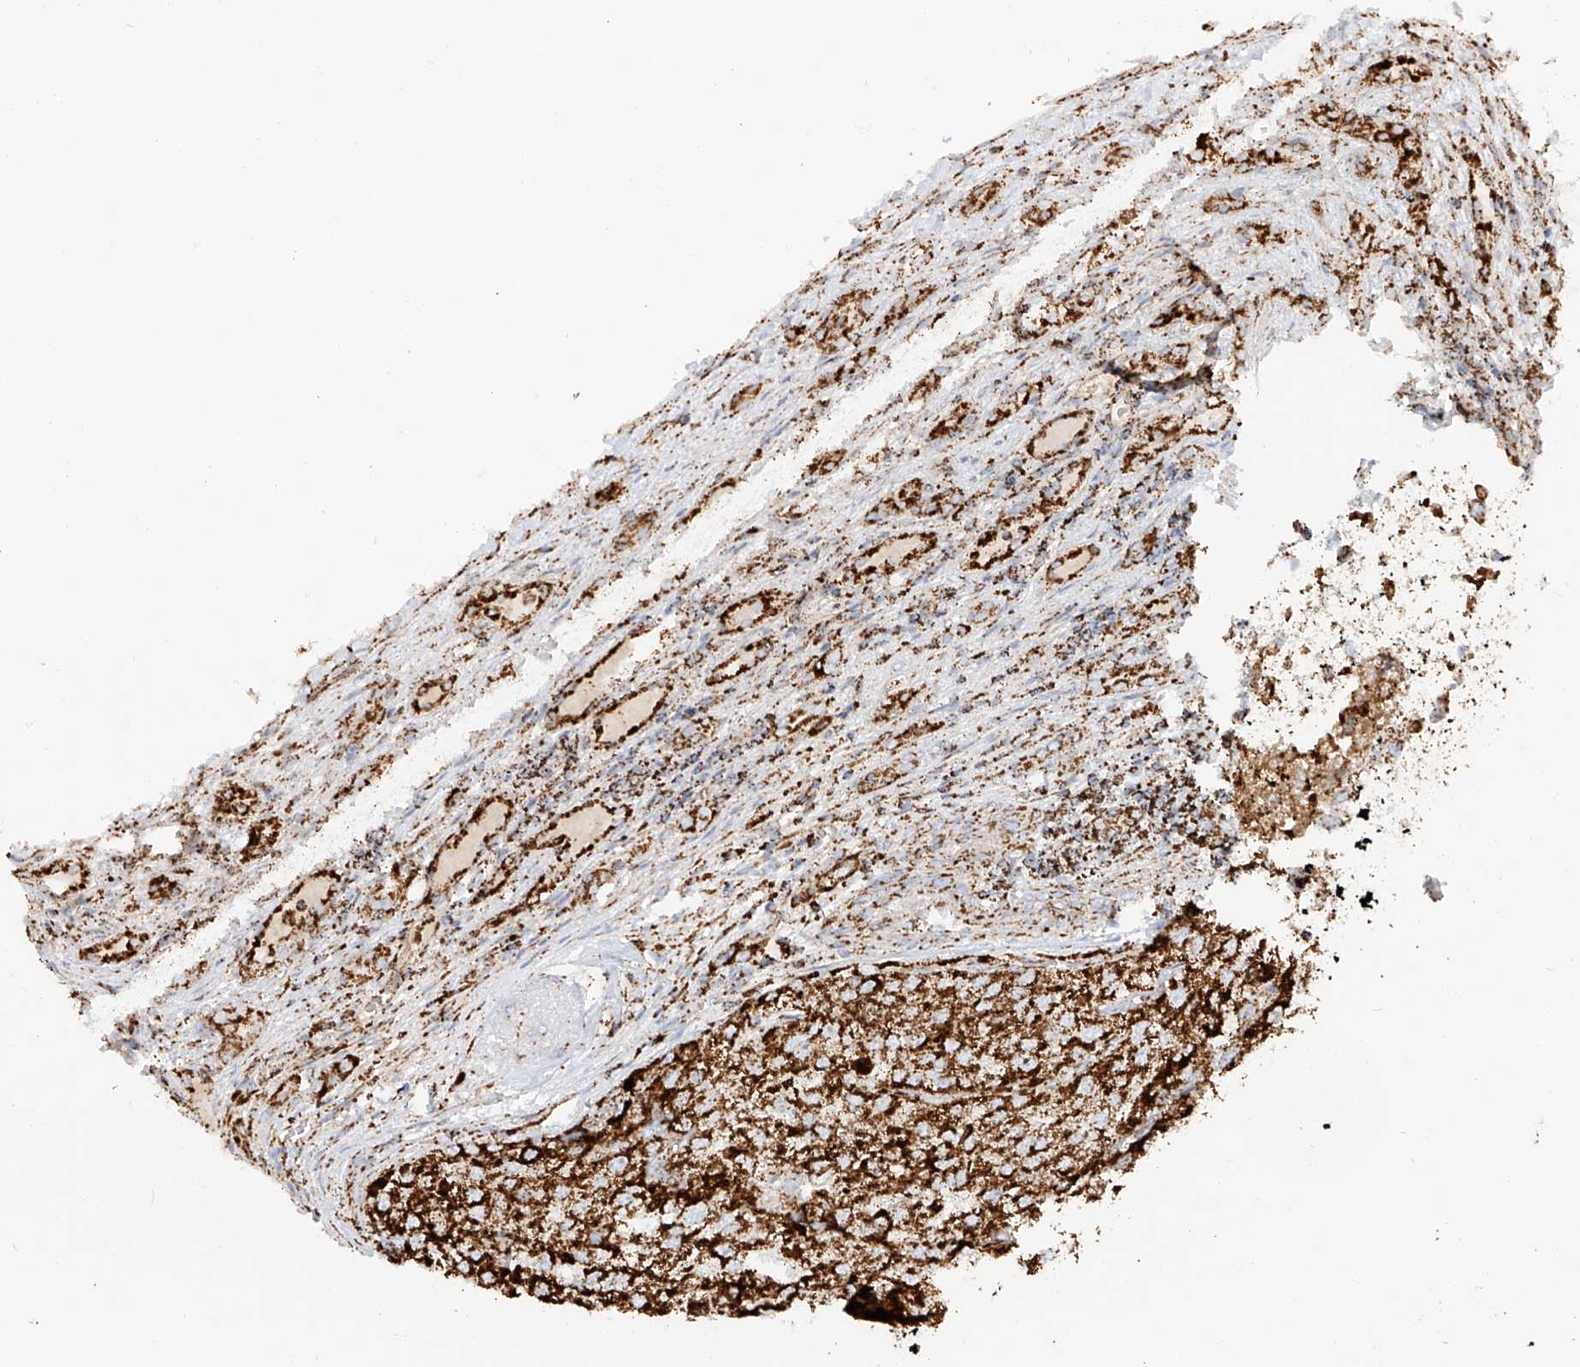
{"staining": {"intensity": "strong", "quantity": ">75%", "location": "cytoplasmic/membranous"}, "tissue": "renal cancer", "cell_type": "Tumor cells", "image_type": "cancer", "snomed": [{"axis": "morphology", "description": "Adenocarcinoma, NOS"}, {"axis": "topography", "description": "Kidney"}], "caption": "The micrograph shows staining of adenocarcinoma (renal), revealing strong cytoplasmic/membranous protein expression (brown color) within tumor cells.", "gene": "TTC27", "patient": {"sex": "female", "age": 54}}